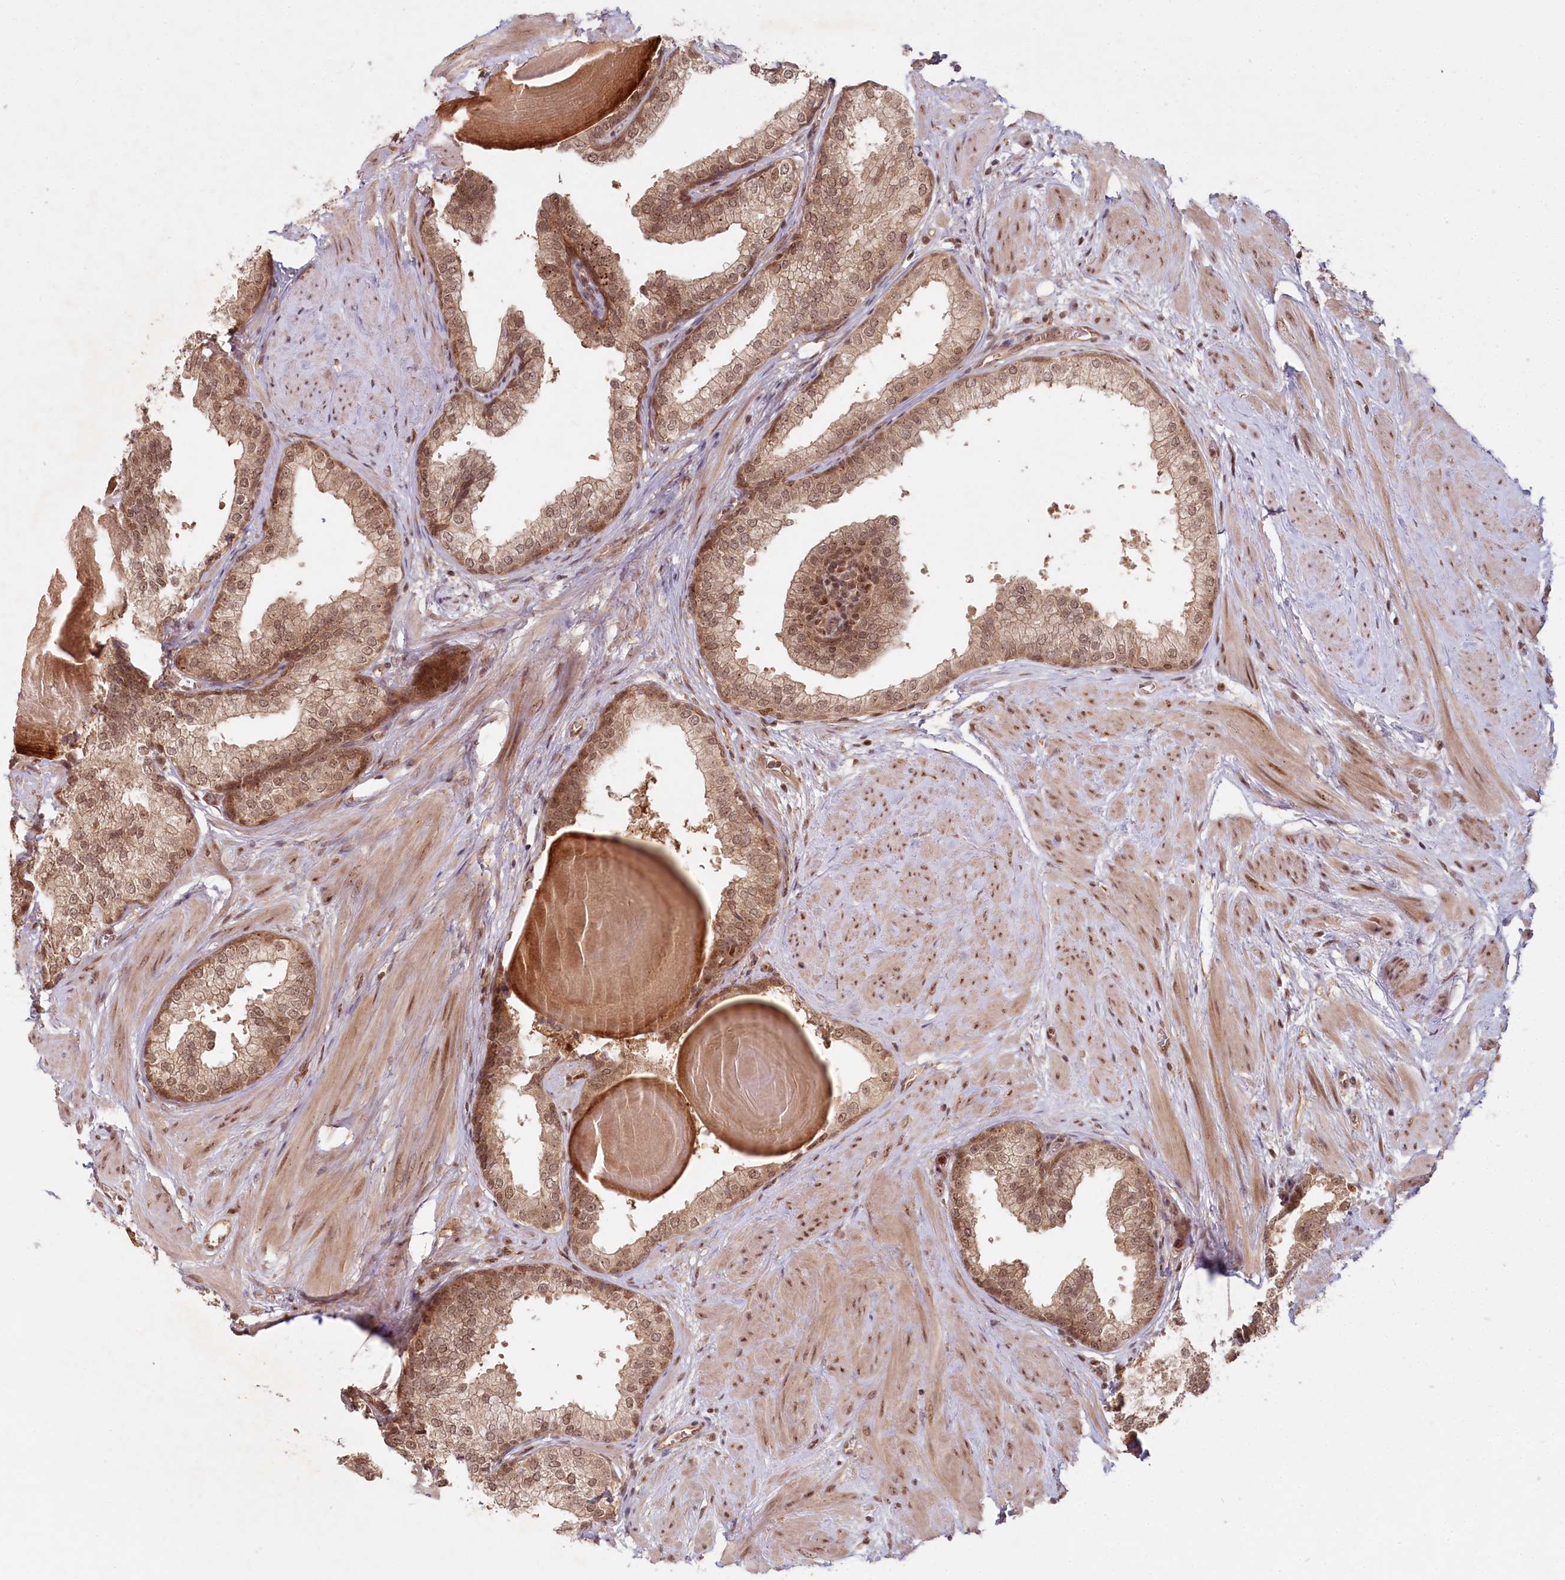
{"staining": {"intensity": "moderate", "quantity": ">75%", "location": "cytoplasmic/membranous,nuclear"}, "tissue": "prostate", "cell_type": "Glandular cells", "image_type": "normal", "snomed": [{"axis": "morphology", "description": "Normal tissue, NOS"}, {"axis": "topography", "description": "Prostate"}], "caption": "Immunohistochemical staining of benign human prostate reveals >75% levels of moderate cytoplasmic/membranous,nuclear protein staining in about >75% of glandular cells. (Stains: DAB (3,3'-diaminobenzidine) in brown, nuclei in blue, Microscopy: brightfield microscopy at high magnification).", "gene": "WAPL", "patient": {"sex": "male", "age": 48}}